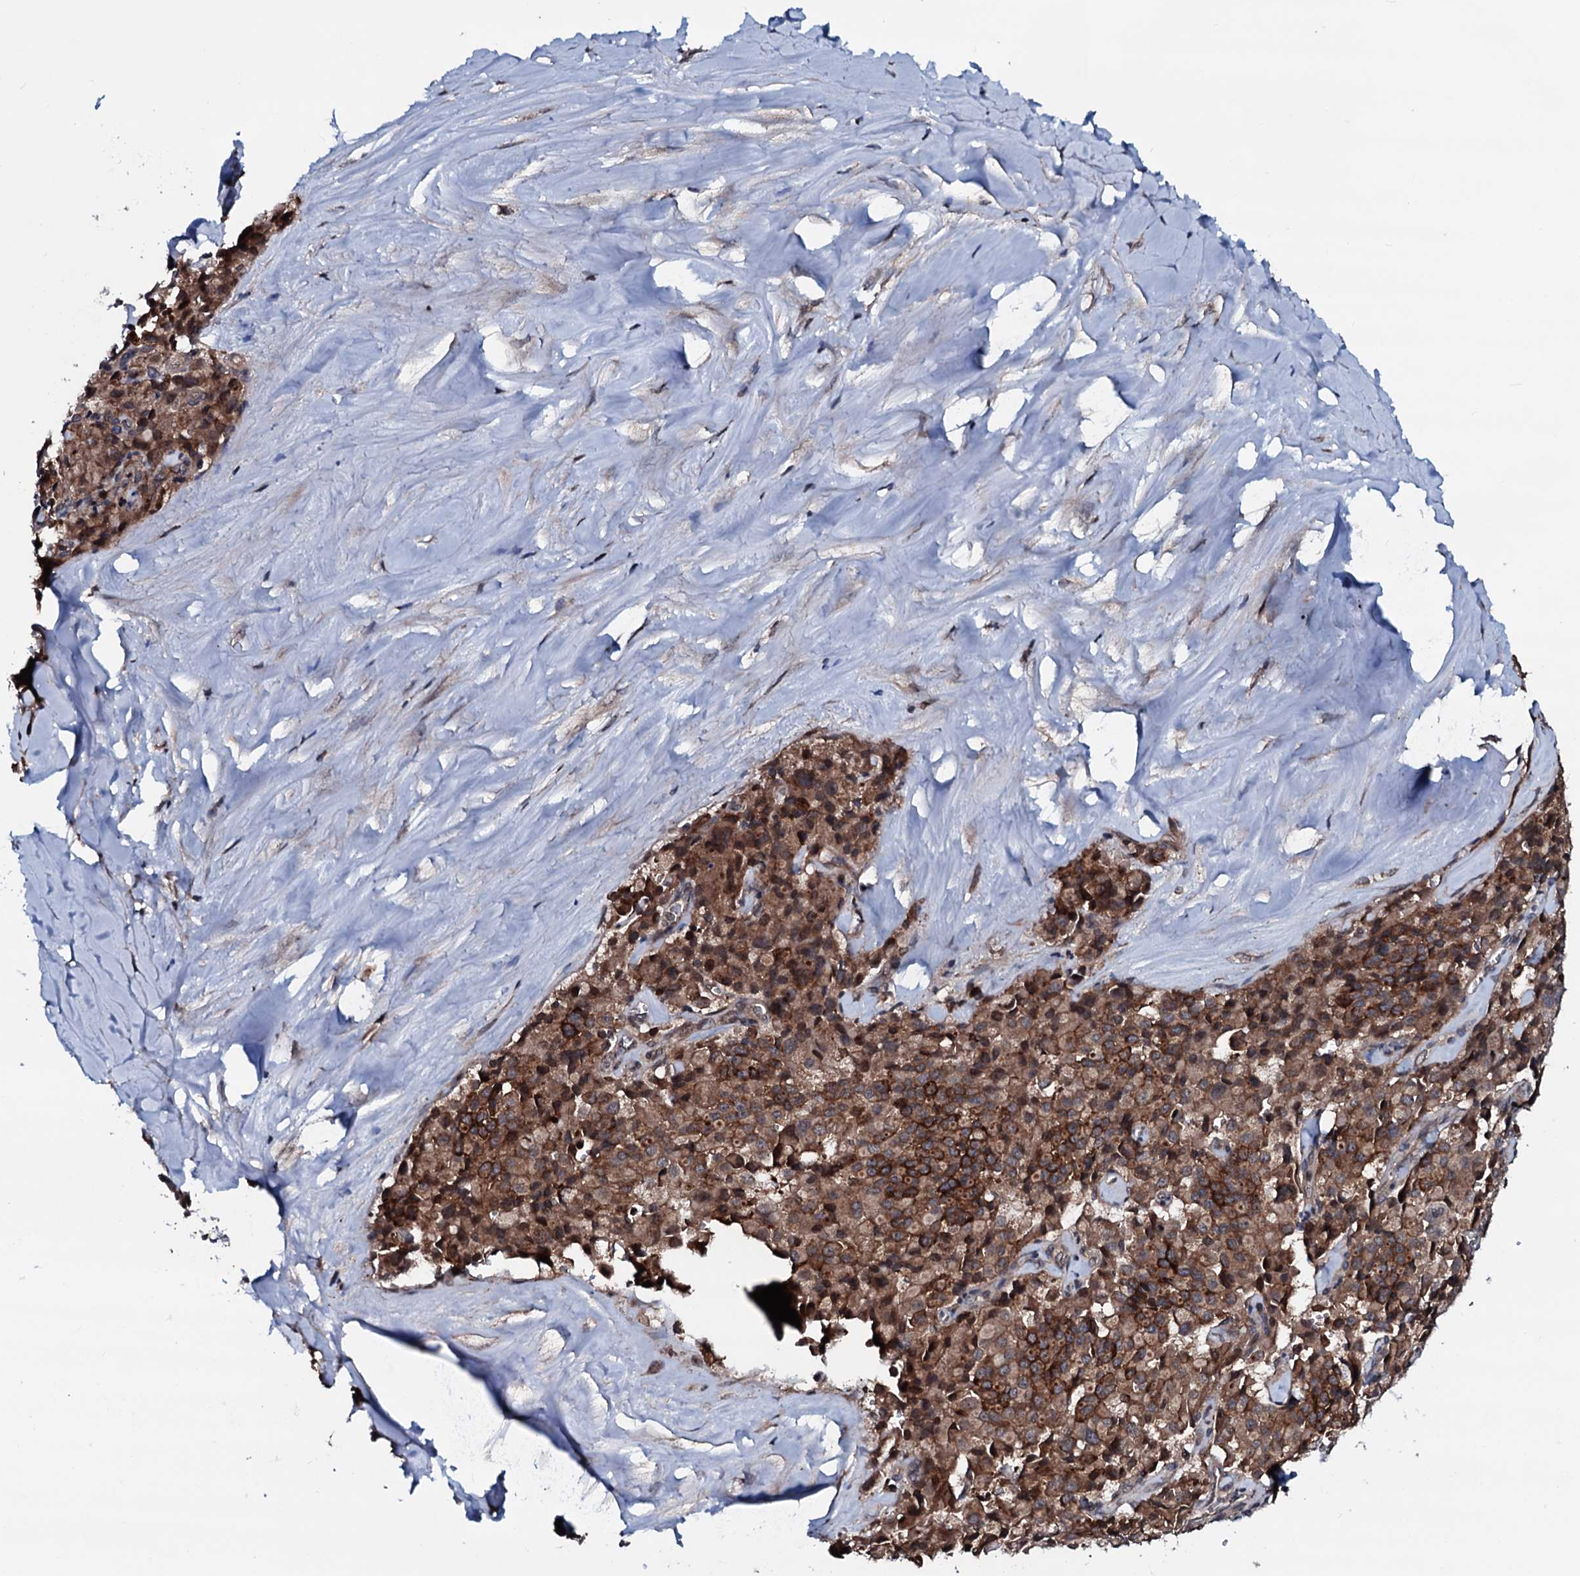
{"staining": {"intensity": "moderate", "quantity": ">75%", "location": "cytoplasmic/membranous"}, "tissue": "pancreatic cancer", "cell_type": "Tumor cells", "image_type": "cancer", "snomed": [{"axis": "morphology", "description": "Adenocarcinoma, NOS"}, {"axis": "topography", "description": "Pancreas"}], "caption": "Tumor cells reveal medium levels of moderate cytoplasmic/membranous expression in approximately >75% of cells in human pancreatic cancer (adenocarcinoma).", "gene": "OGFOD2", "patient": {"sex": "male", "age": 65}}